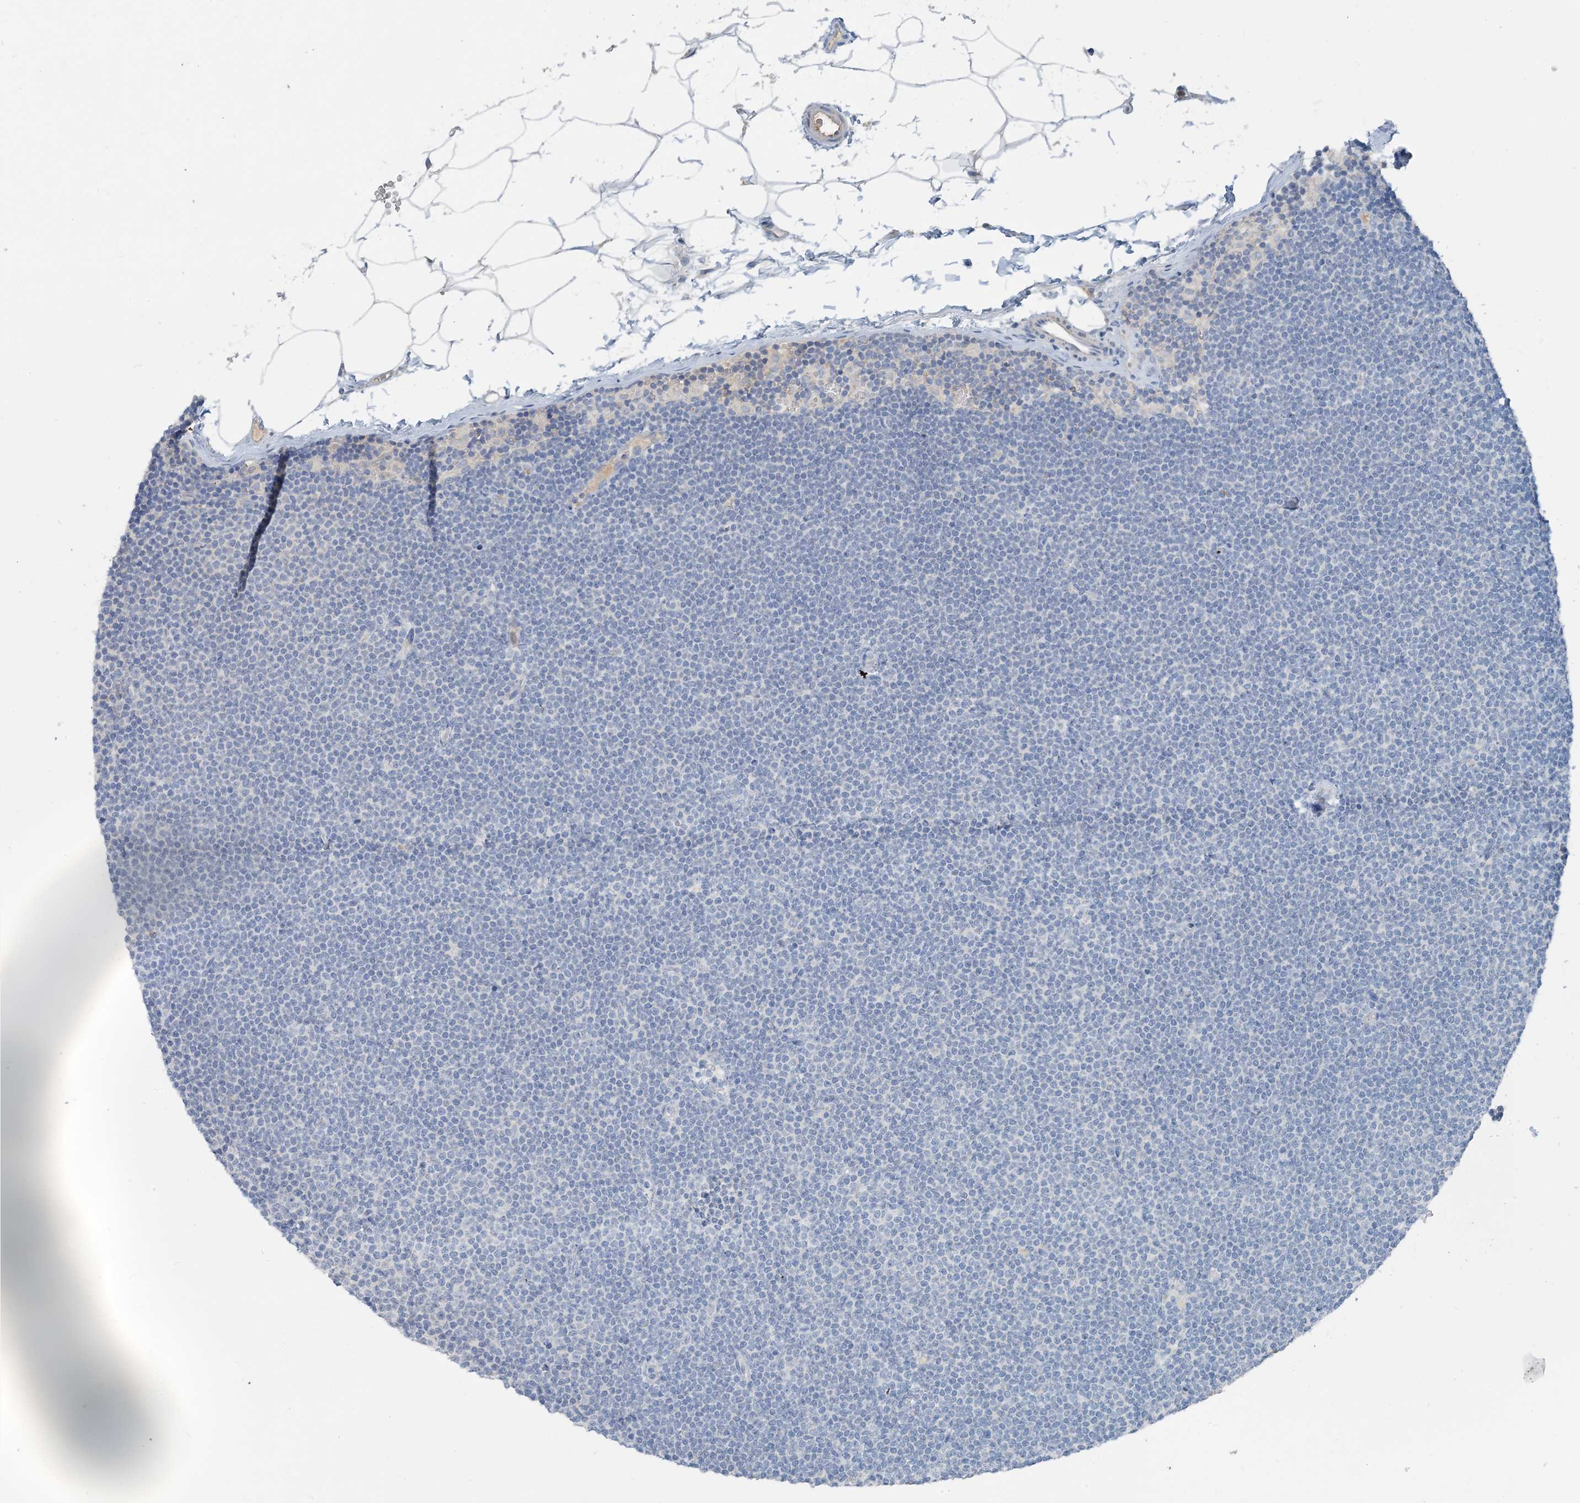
{"staining": {"intensity": "negative", "quantity": "none", "location": "none"}, "tissue": "lymphoma", "cell_type": "Tumor cells", "image_type": "cancer", "snomed": [{"axis": "morphology", "description": "Malignant lymphoma, non-Hodgkin's type, Low grade"}, {"axis": "topography", "description": "Lymph node"}], "caption": "Immunohistochemical staining of human lymphoma shows no significant positivity in tumor cells.", "gene": "CTRL", "patient": {"sex": "female", "age": 53}}